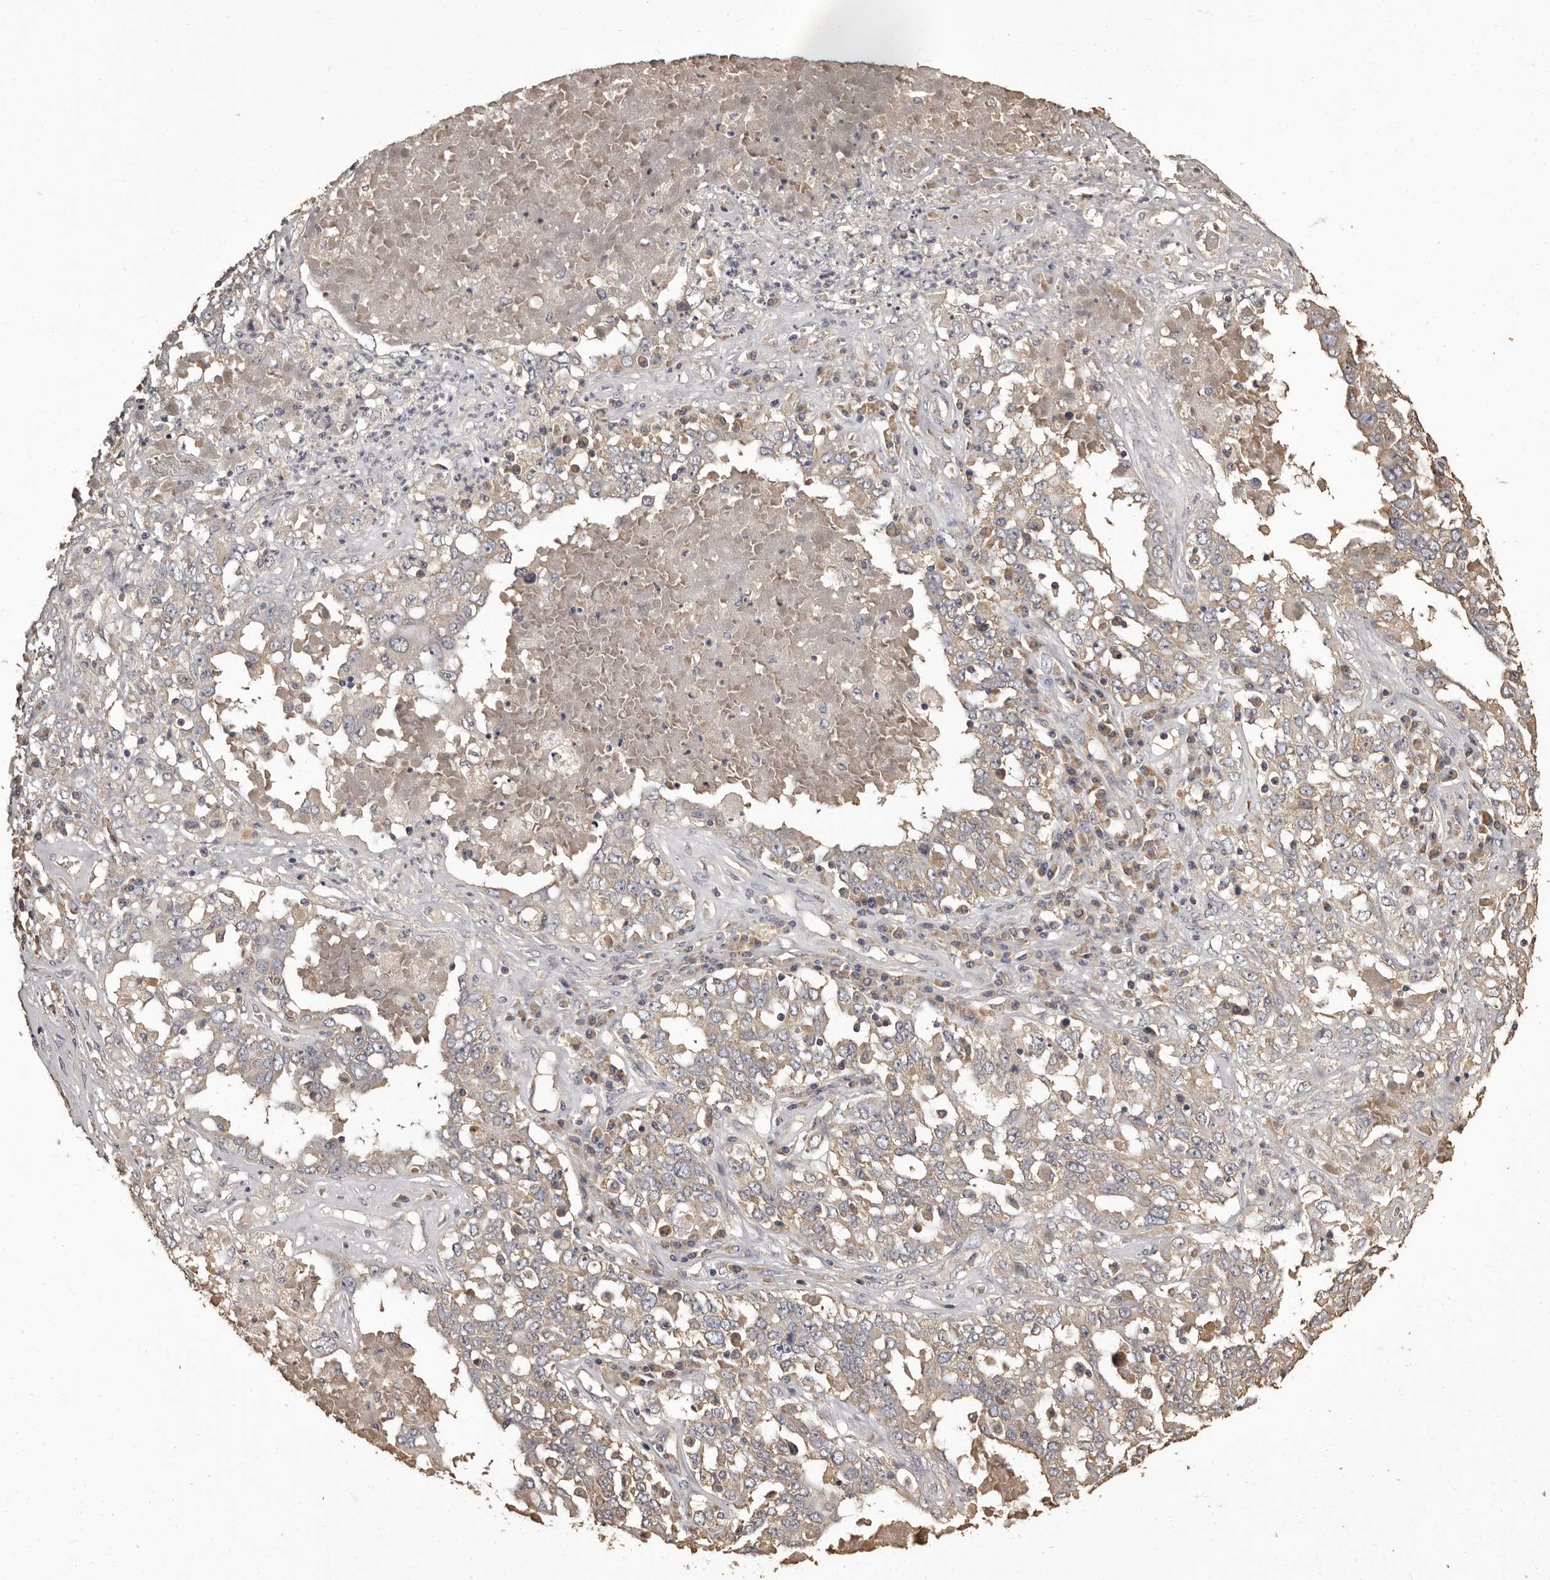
{"staining": {"intensity": "weak", "quantity": ">75%", "location": "cytoplasmic/membranous"}, "tissue": "ovarian cancer", "cell_type": "Tumor cells", "image_type": "cancer", "snomed": [{"axis": "morphology", "description": "Carcinoma, endometroid"}, {"axis": "topography", "description": "Ovary"}], "caption": "Protein analysis of ovarian endometroid carcinoma tissue reveals weak cytoplasmic/membranous expression in approximately >75% of tumor cells.", "gene": "MGAT5", "patient": {"sex": "female", "age": 62}}